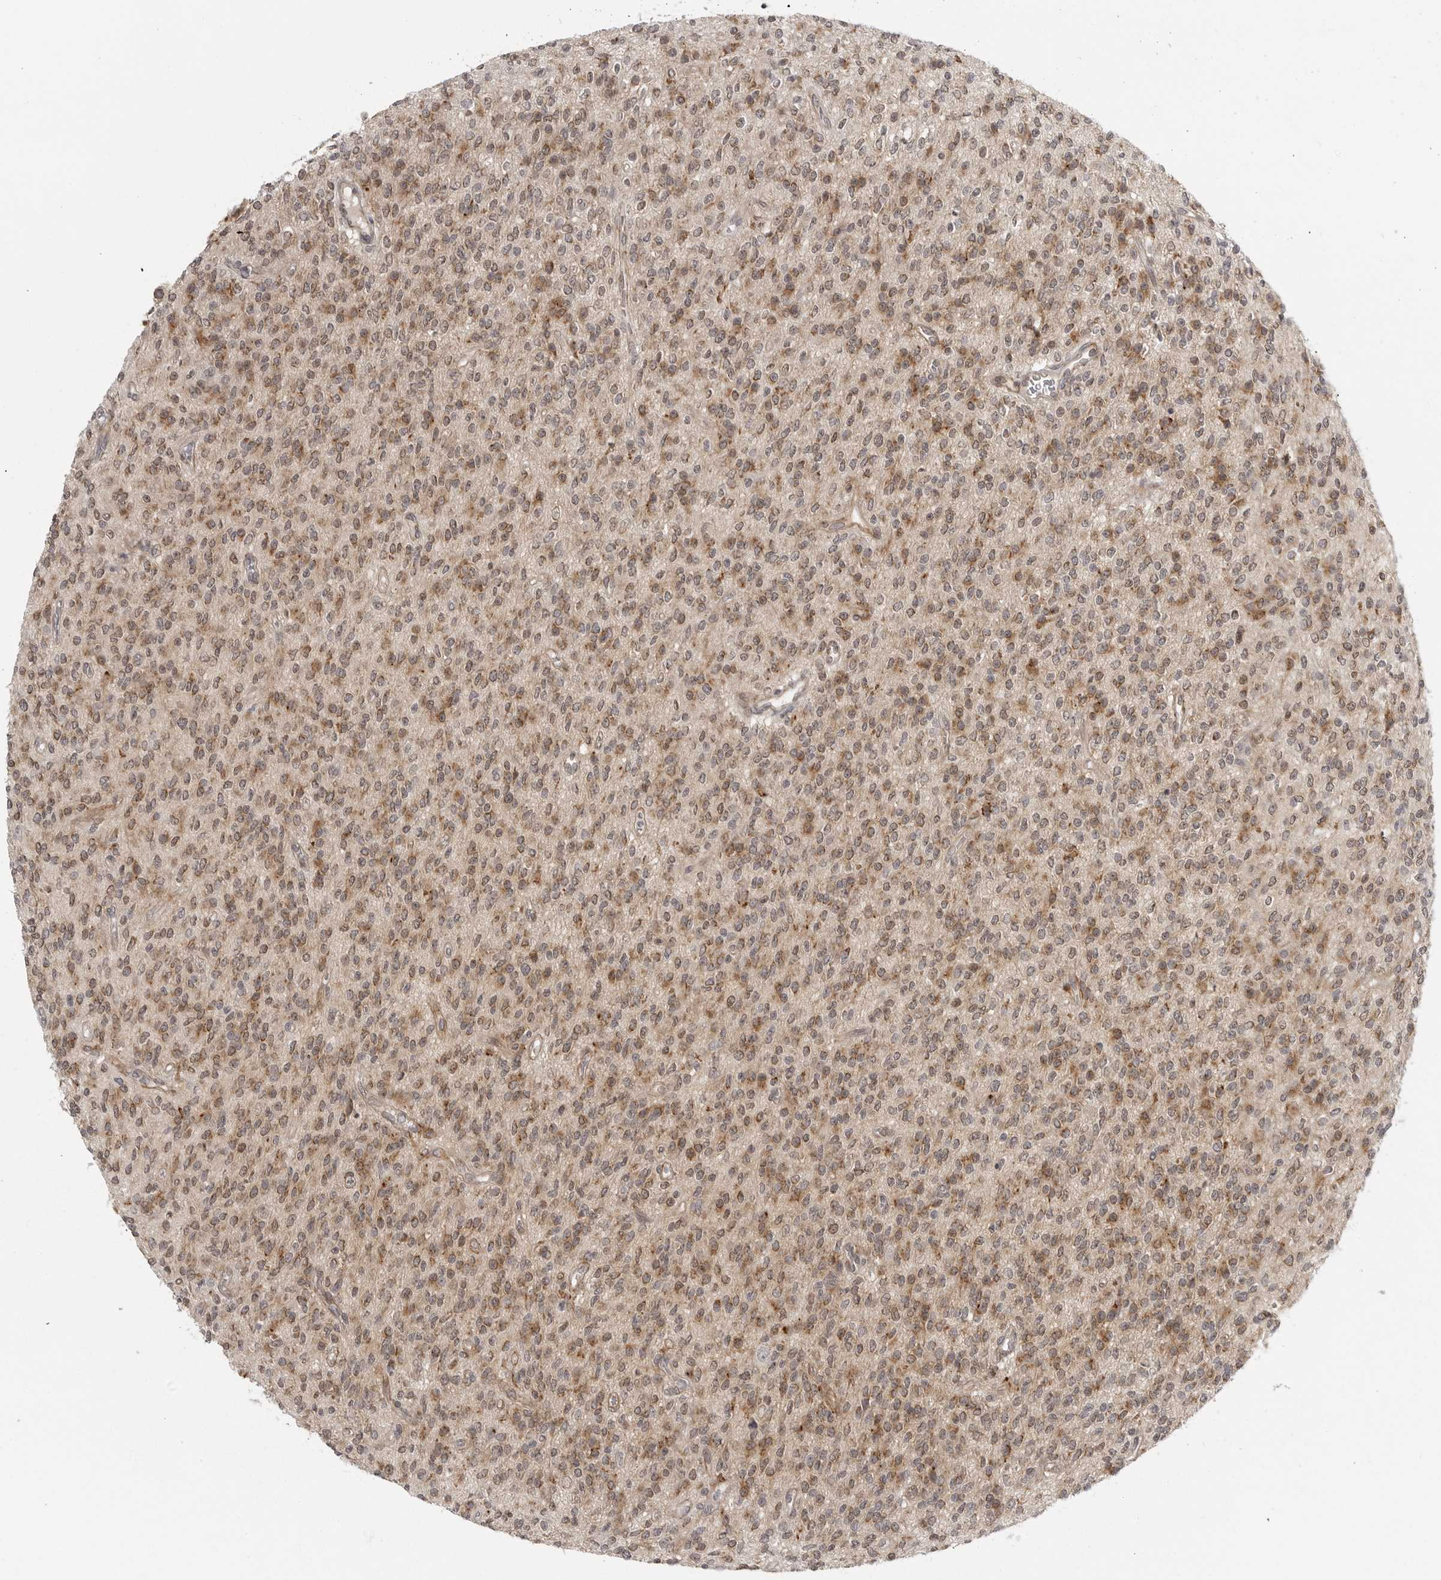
{"staining": {"intensity": "moderate", "quantity": ">75%", "location": "cytoplasmic/membranous"}, "tissue": "glioma", "cell_type": "Tumor cells", "image_type": "cancer", "snomed": [{"axis": "morphology", "description": "Glioma, malignant, High grade"}, {"axis": "topography", "description": "Brain"}], "caption": "A micrograph of human malignant high-grade glioma stained for a protein demonstrates moderate cytoplasmic/membranous brown staining in tumor cells. Immunohistochemistry (ihc) stains the protein in brown and the nuclei are stained blue.", "gene": "TUT4", "patient": {"sex": "male", "age": 34}}